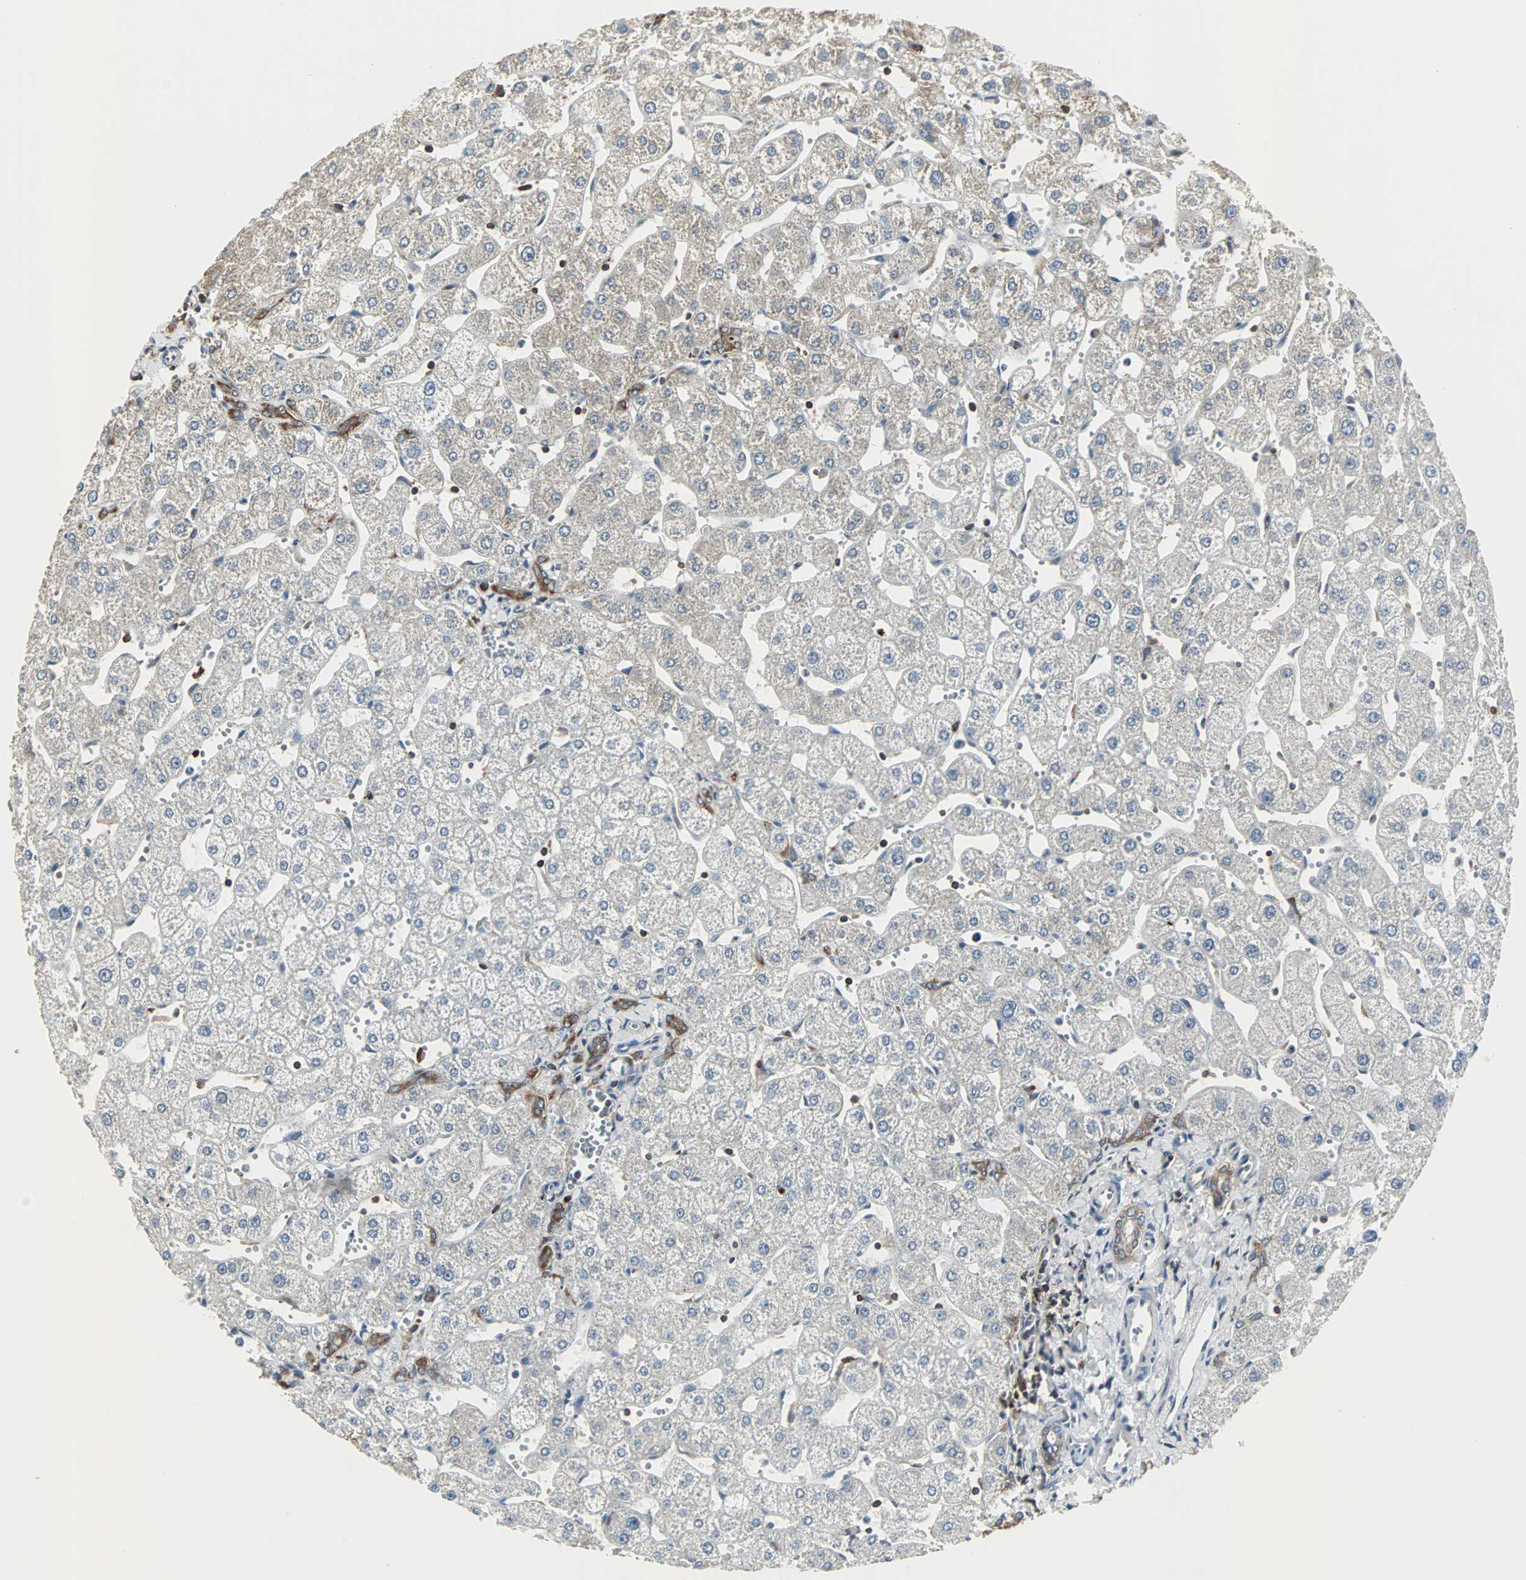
{"staining": {"intensity": "moderate", "quantity": ">75%", "location": "cytoplasmic/membranous"}, "tissue": "liver", "cell_type": "Cholangiocytes", "image_type": "normal", "snomed": [{"axis": "morphology", "description": "Normal tissue, NOS"}, {"axis": "topography", "description": "Liver"}], "caption": "DAB immunohistochemical staining of benign human liver shows moderate cytoplasmic/membranous protein expression in approximately >75% of cholangiocytes.", "gene": "LRRFIP1", "patient": {"sex": "male", "age": 67}}